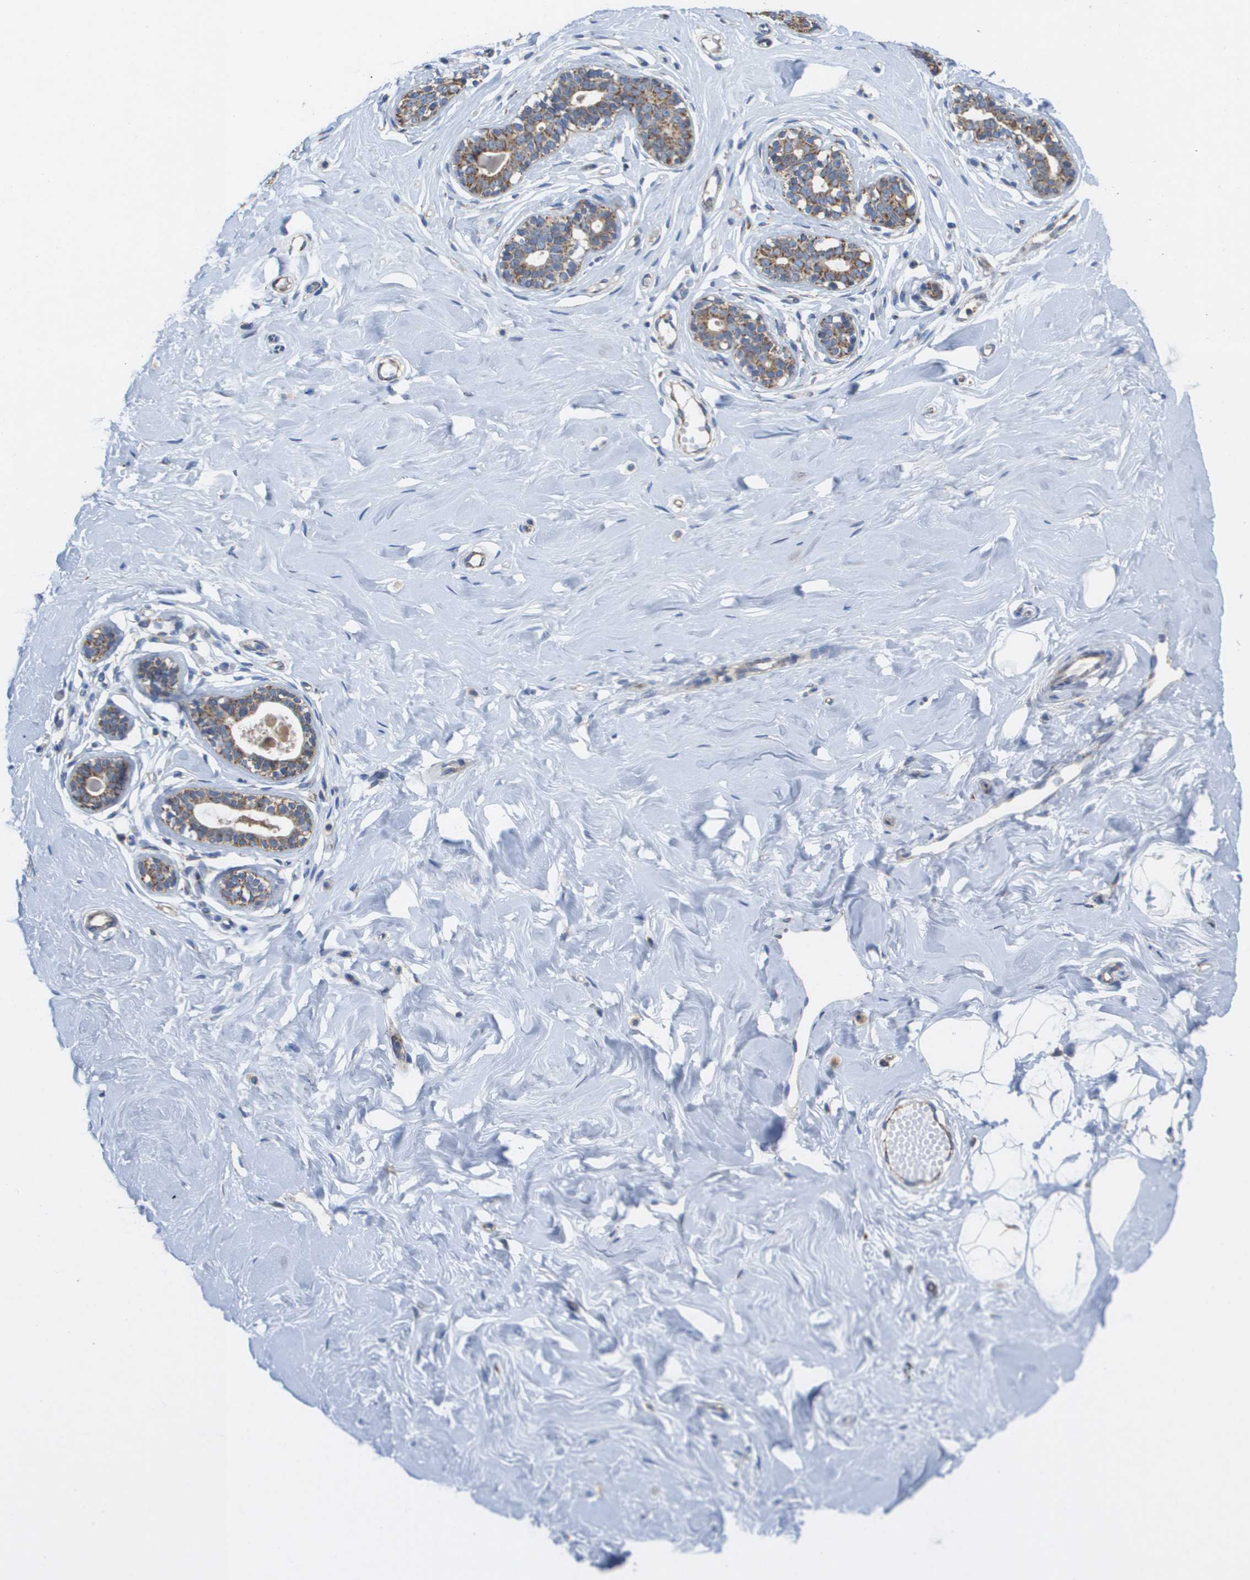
{"staining": {"intensity": "negative", "quantity": "none", "location": "none"}, "tissue": "breast", "cell_type": "Adipocytes", "image_type": "normal", "snomed": [{"axis": "morphology", "description": "Normal tissue, NOS"}, {"axis": "topography", "description": "Breast"}], "caption": "This is a photomicrograph of IHC staining of normal breast, which shows no positivity in adipocytes.", "gene": "FIS1", "patient": {"sex": "female", "age": 23}}